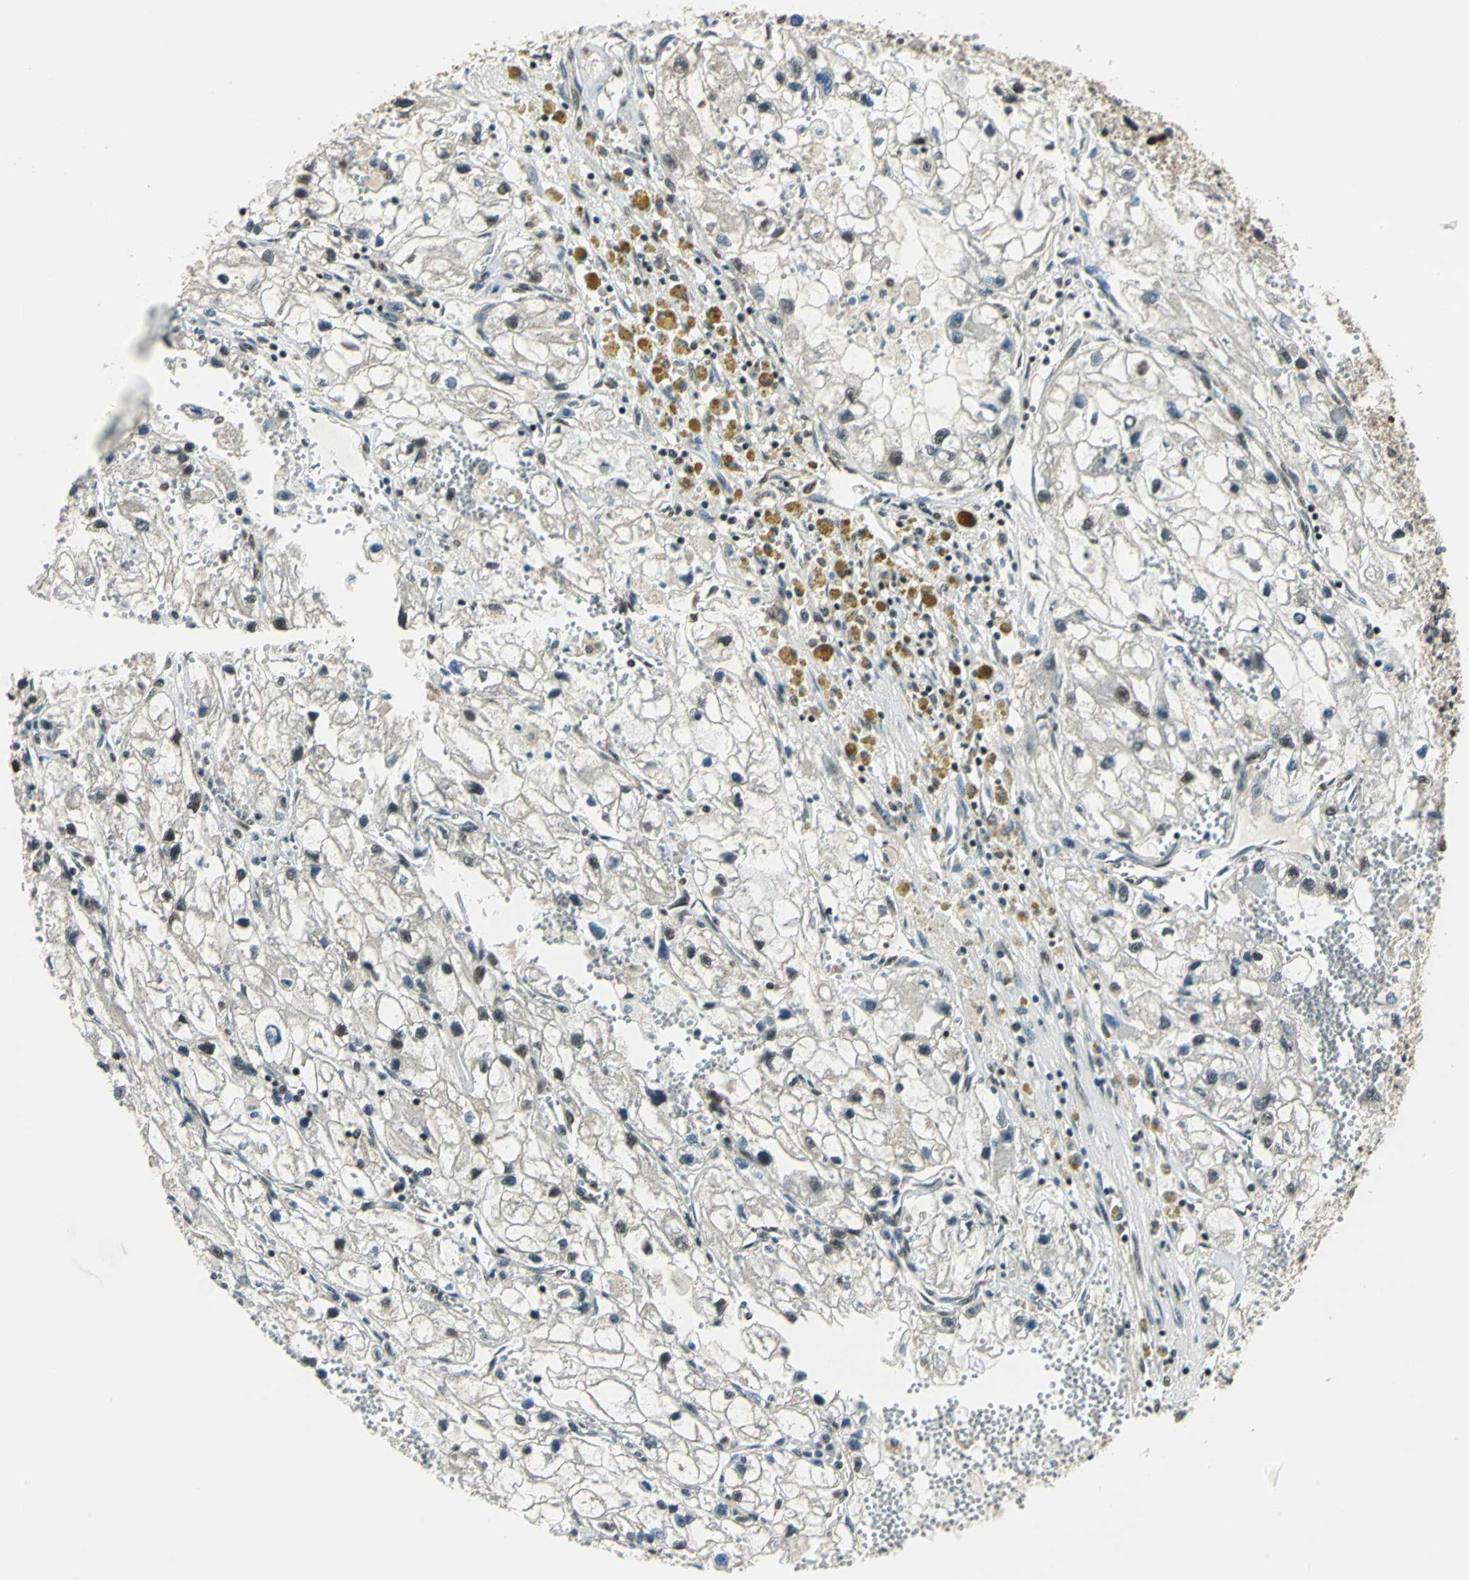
{"staining": {"intensity": "moderate", "quantity": "25%-75%", "location": "nuclear"}, "tissue": "renal cancer", "cell_type": "Tumor cells", "image_type": "cancer", "snomed": [{"axis": "morphology", "description": "Adenocarcinoma, NOS"}, {"axis": "topography", "description": "Kidney"}], "caption": "Renal cancer (adenocarcinoma) stained with immunohistochemistry (IHC) exhibits moderate nuclear staining in about 25%-75% of tumor cells.", "gene": "RBM14", "patient": {"sex": "female", "age": 70}}